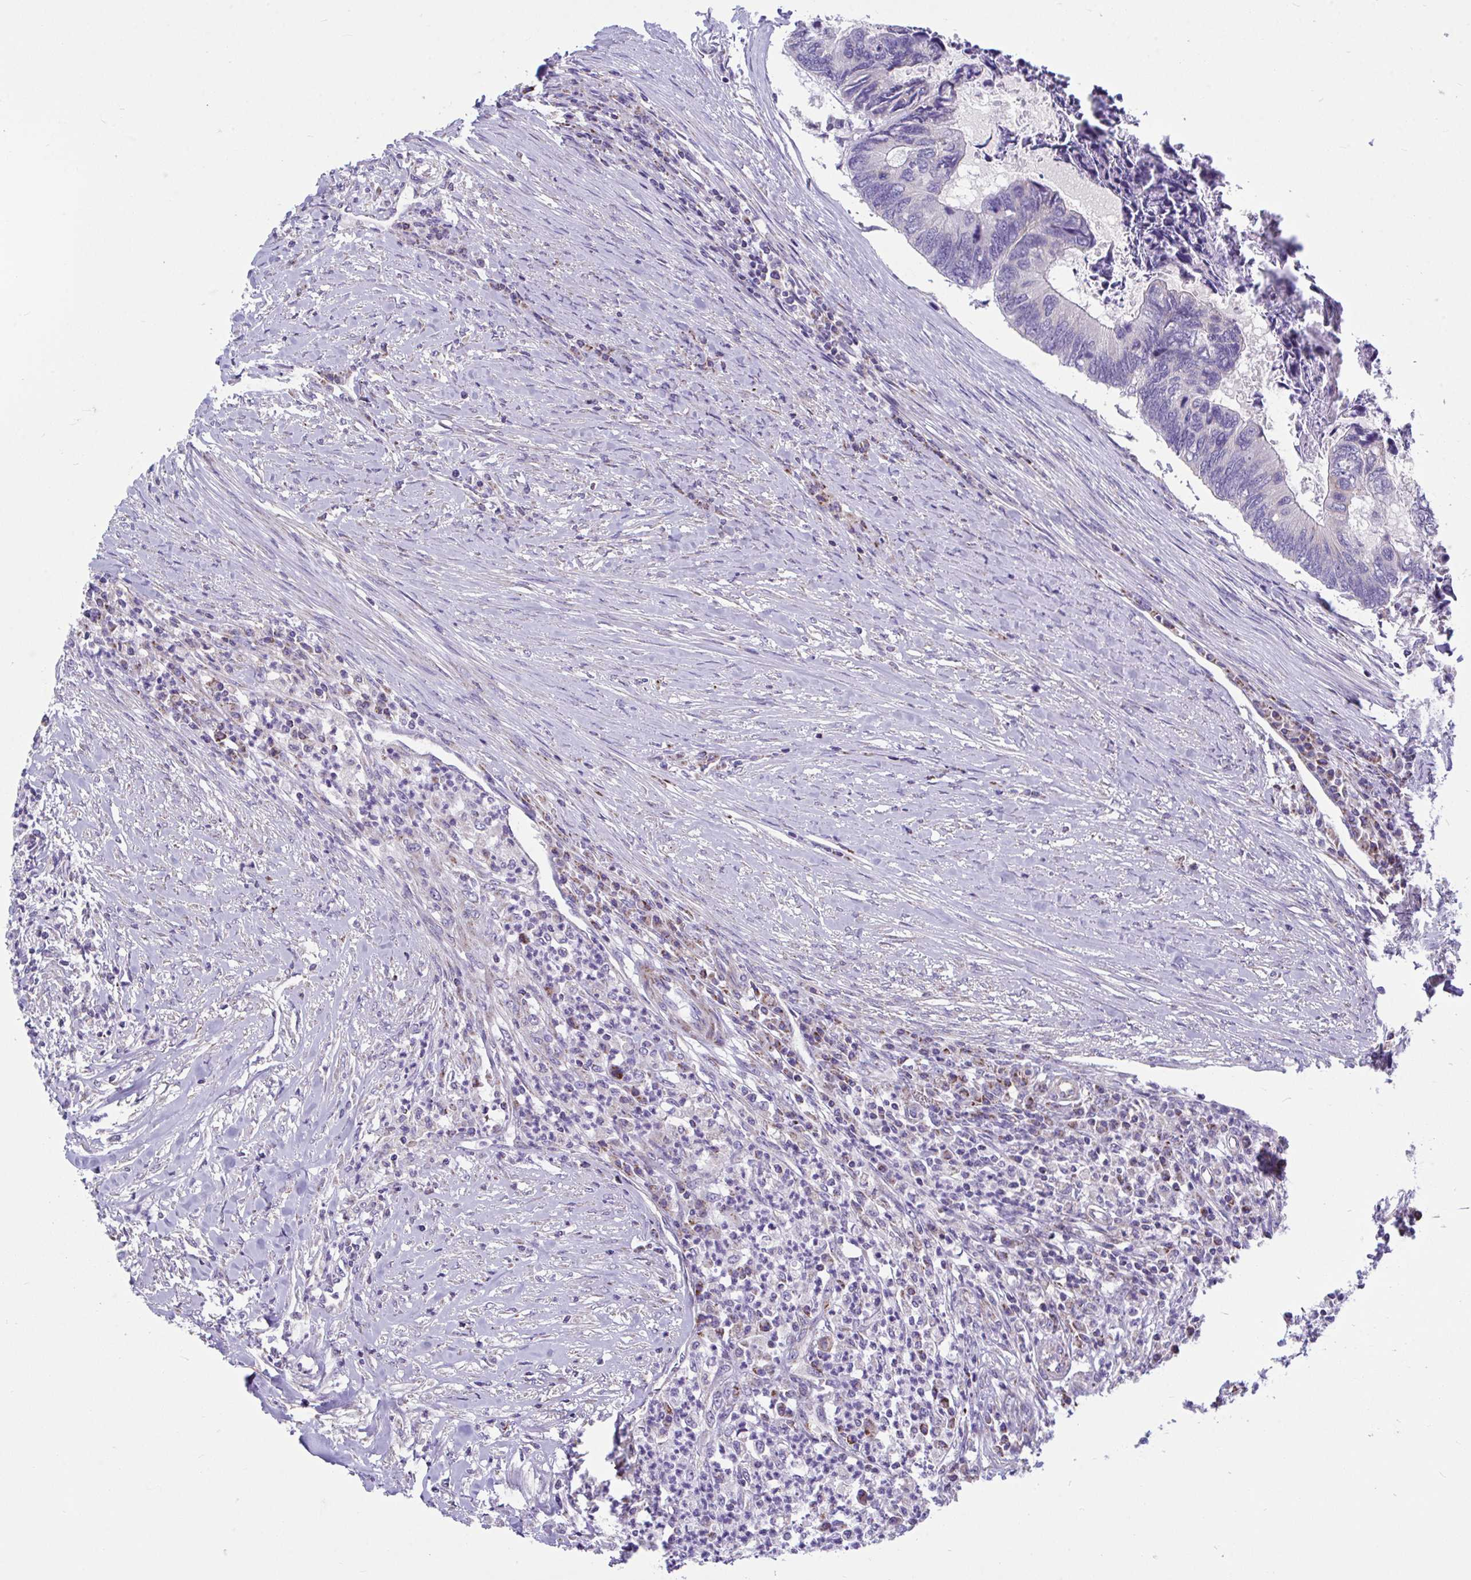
{"staining": {"intensity": "negative", "quantity": "none", "location": "none"}, "tissue": "colorectal cancer", "cell_type": "Tumor cells", "image_type": "cancer", "snomed": [{"axis": "morphology", "description": "Adenocarcinoma, NOS"}, {"axis": "topography", "description": "Colon"}], "caption": "Immunohistochemical staining of adenocarcinoma (colorectal) exhibits no significant expression in tumor cells.", "gene": "OR13A1", "patient": {"sex": "female", "age": 67}}